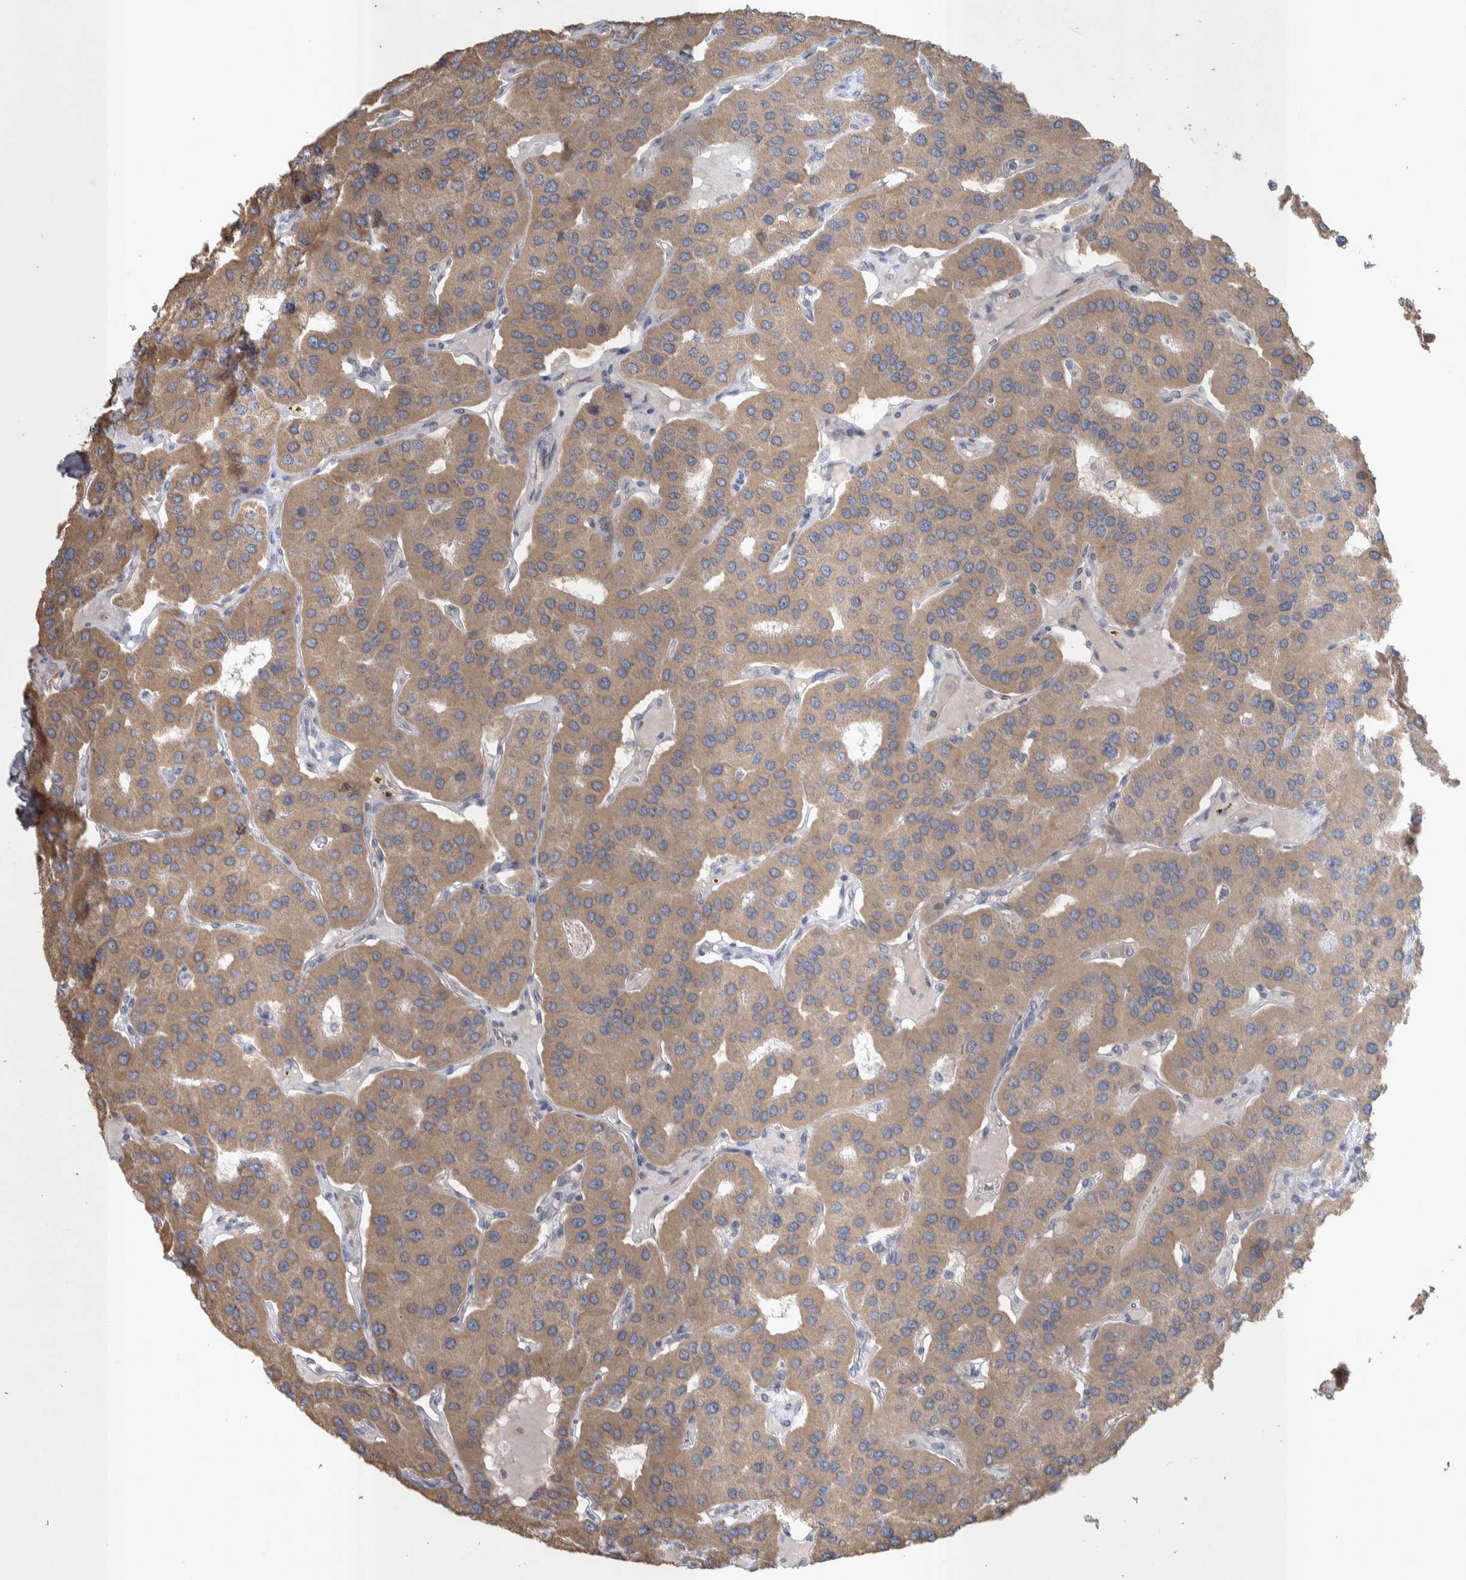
{"staining": {"intensity": "moderate", "quantity": ">75%", "location": "cytoplasmic/membranous"}, "tissue": "parathyroid gland", "cell_type": "Glandular cells", "image_type": "normal", "snomed": [{"axis": "morphology", "description": "Normal tissue, NOS"}, {"axis": "morphology", "description": "Adenoma, NOS"}, {"axis": "topography", "description": "Parathyroid gland"}], "caption": "This is a histology image of IHC staining of normal parathyroid gland, which shows moderate staining in the cytoplasmic/membranous of glandular cells.", "gene": "SRP68", "patient": {"sex": "female", "age": 86}}